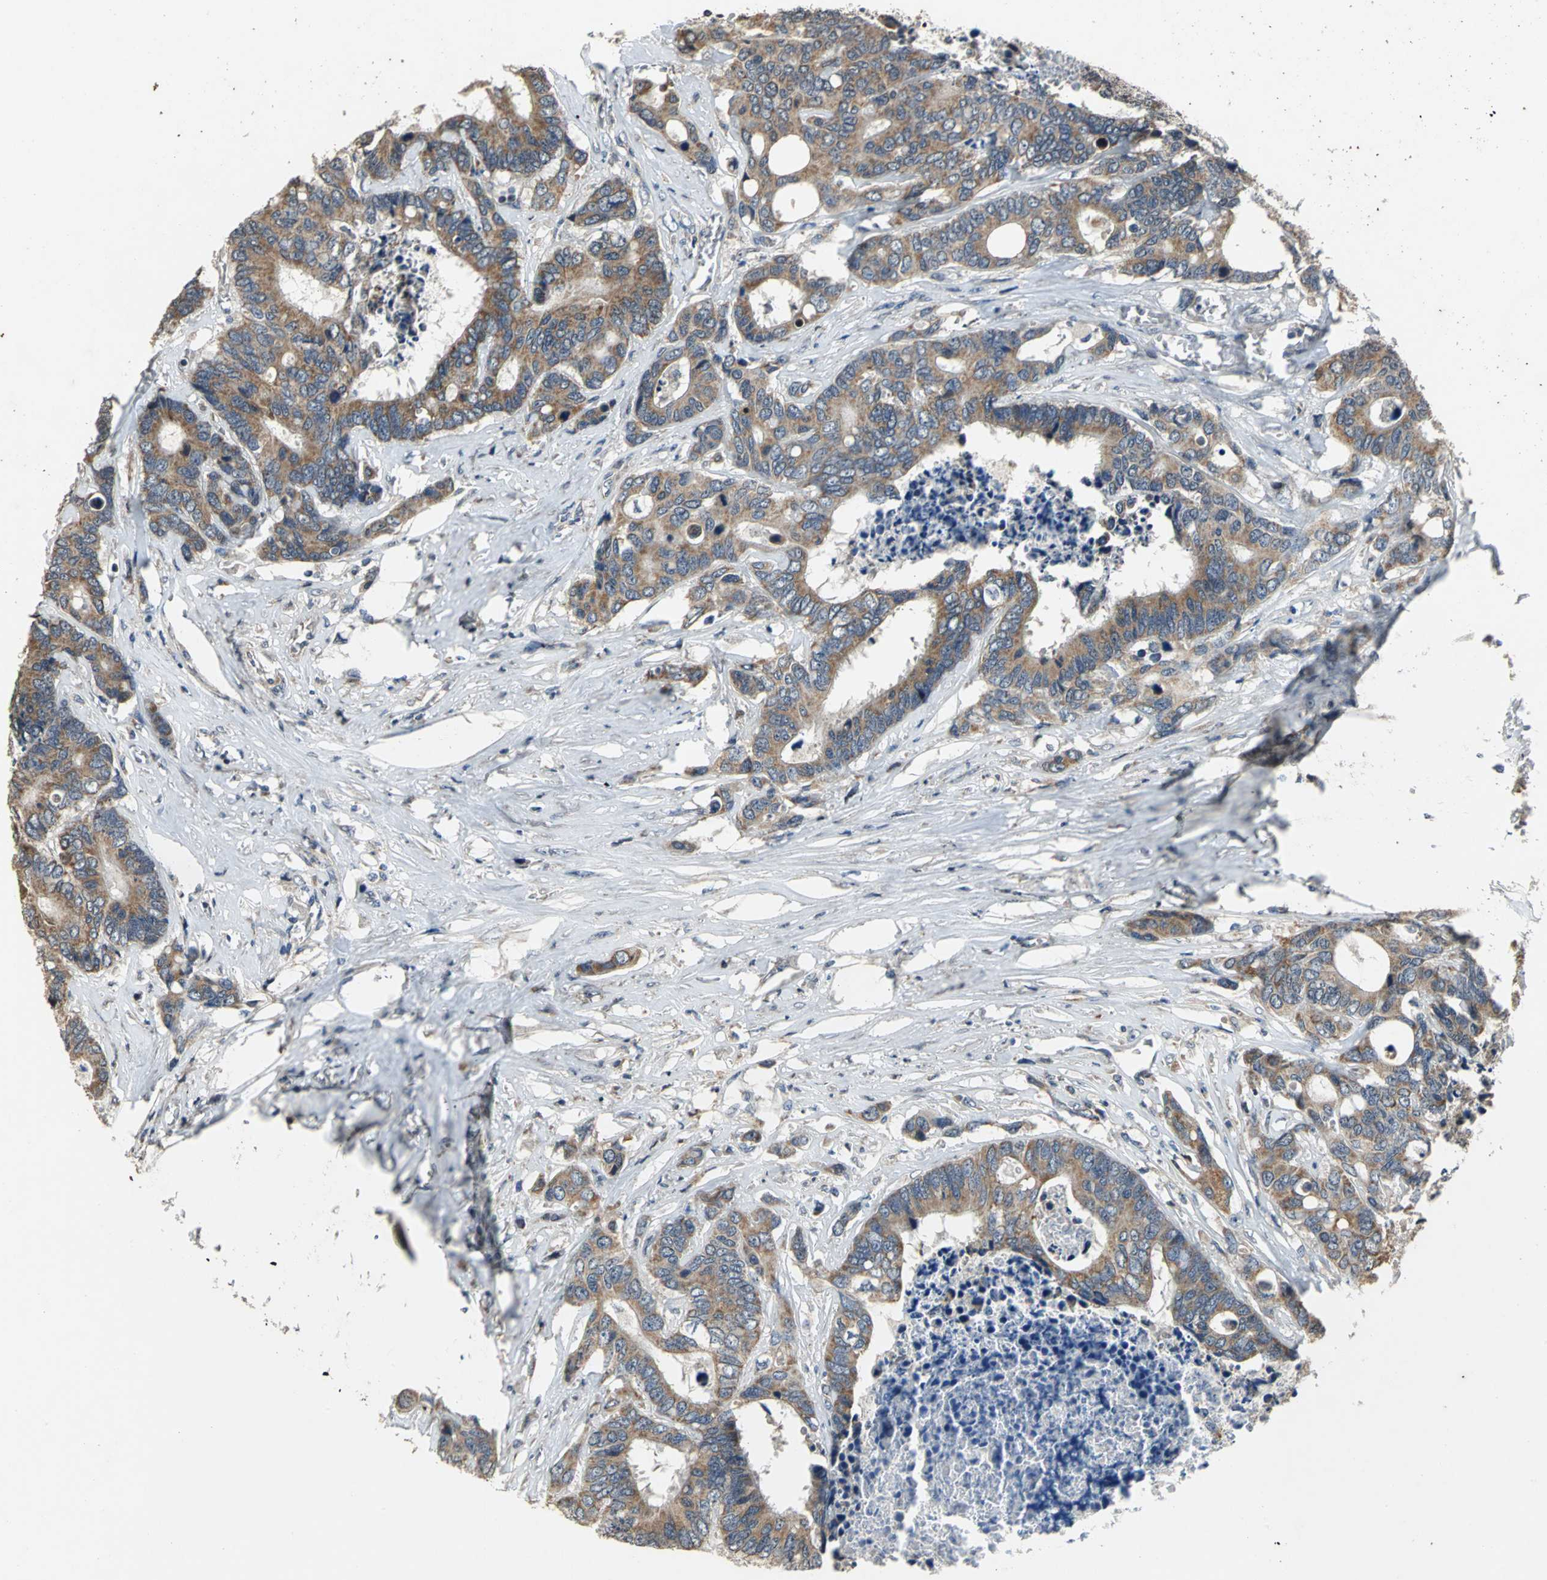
{"staining": {"intensity": "moderate", "quantity": ">75%", "location": "cytoplasmic/membranous"}, "tissue": "colorectal cancer", "cell_type": "Tumor cells", "image_type": "cancer", "snomed": [{"axis": "morphology", "description": "Adenocarcinoma, NOS"}, {"axis": "topography", "description": "Rectum"}], "caption": "Adenocarcinoma (colorectal) was stained to show a protein in brown. There is medium levels of moderate cytoplasmic/membranous expression in approximately >75% of tumor cells.", "gene": "JADE3", "patient": {"sex": "male", "age": 55}}